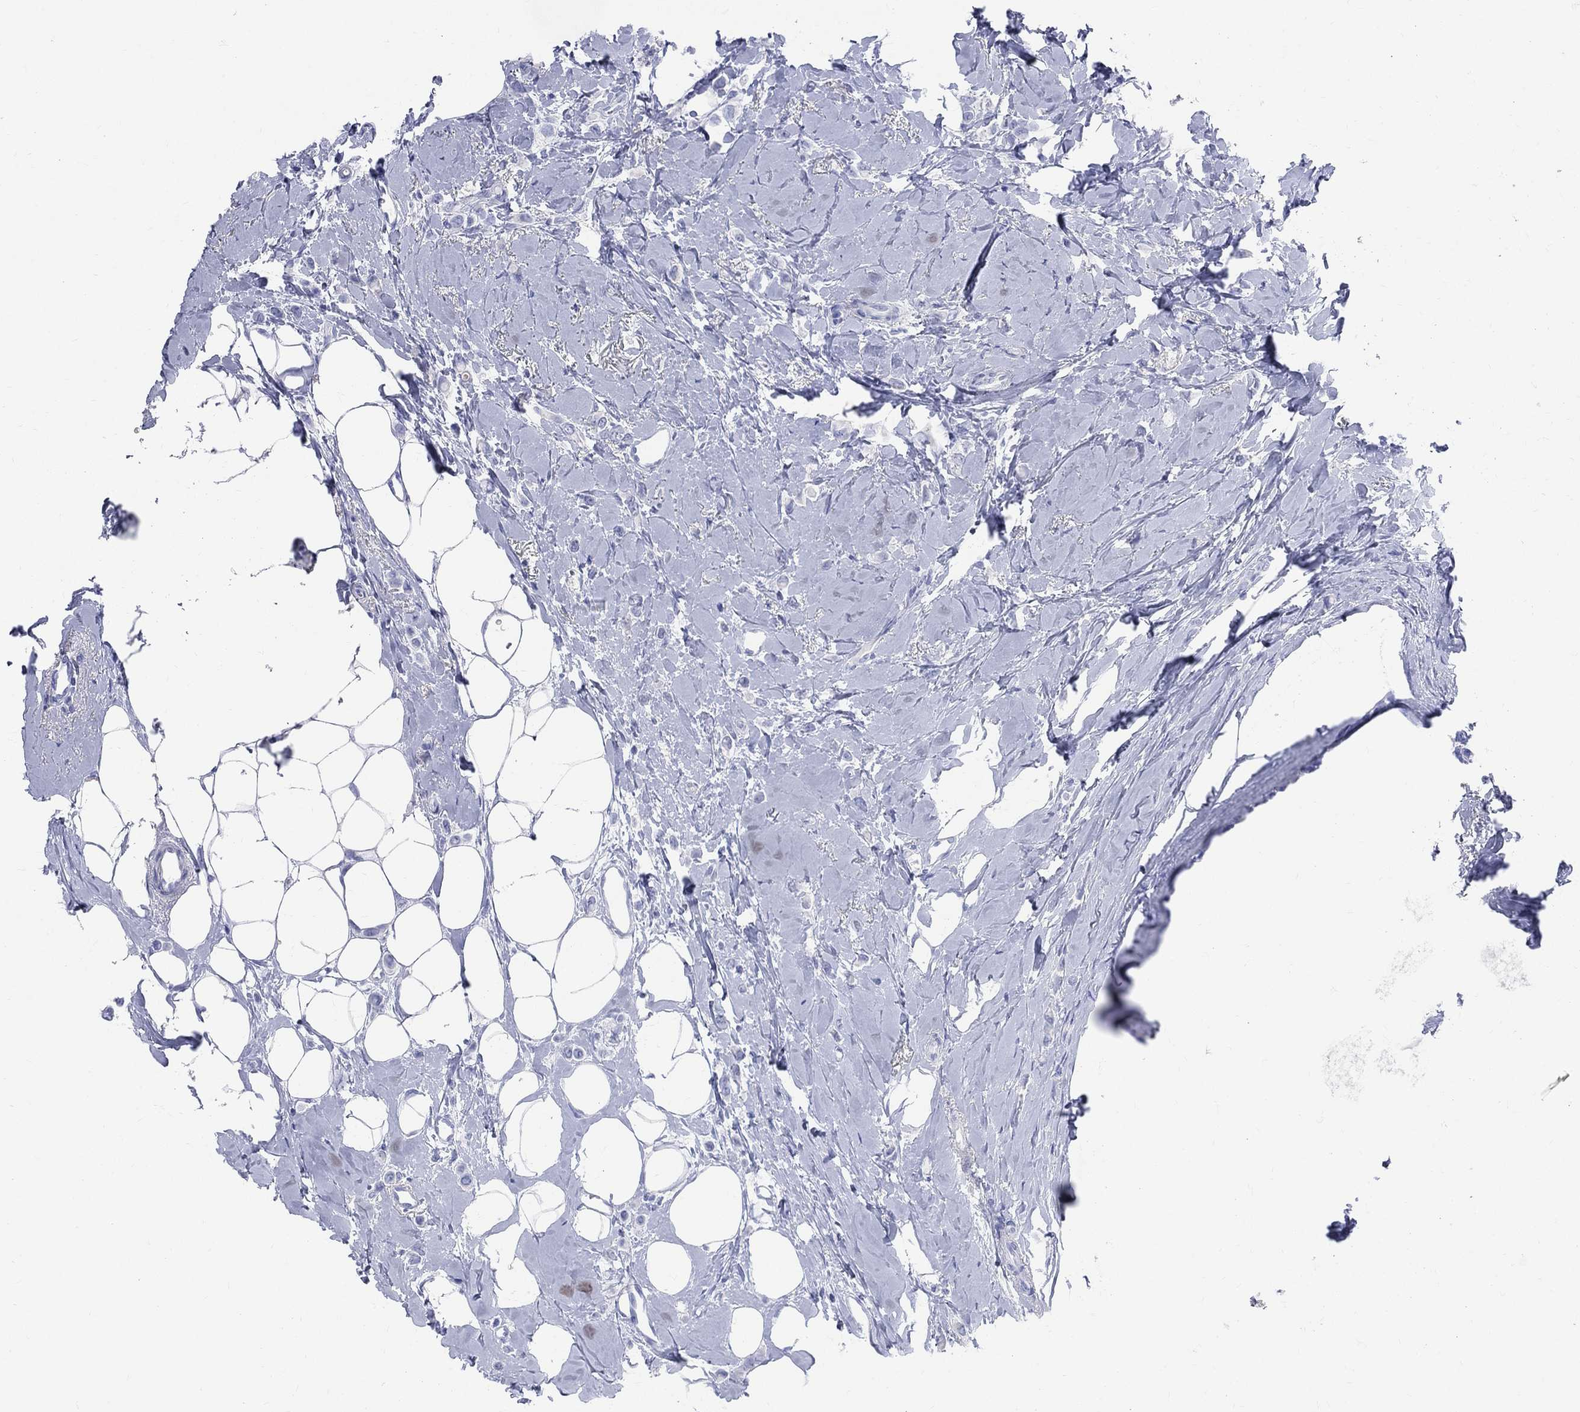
{"staining": {"intensity": "negative", "quantity": "none", "location": "none"}, "tissue": "breast cancer", "cell_type": "Tumor cells", "image_type": "cancer", "snomed": [{"axis": "morphology", "description": "Lobular carcinoma"}, {"axis": "topography", "description": "Breast"}], "caption": "IHC photomicrograph of neoplastic tissue: human breast cancer stained with DAB shows no significant protein staining in tumor cells. (DAB immunohistochemistry (IHC), high magnification).", "gene": "SYP", "patient": {"sex": "female", "age": 66}}